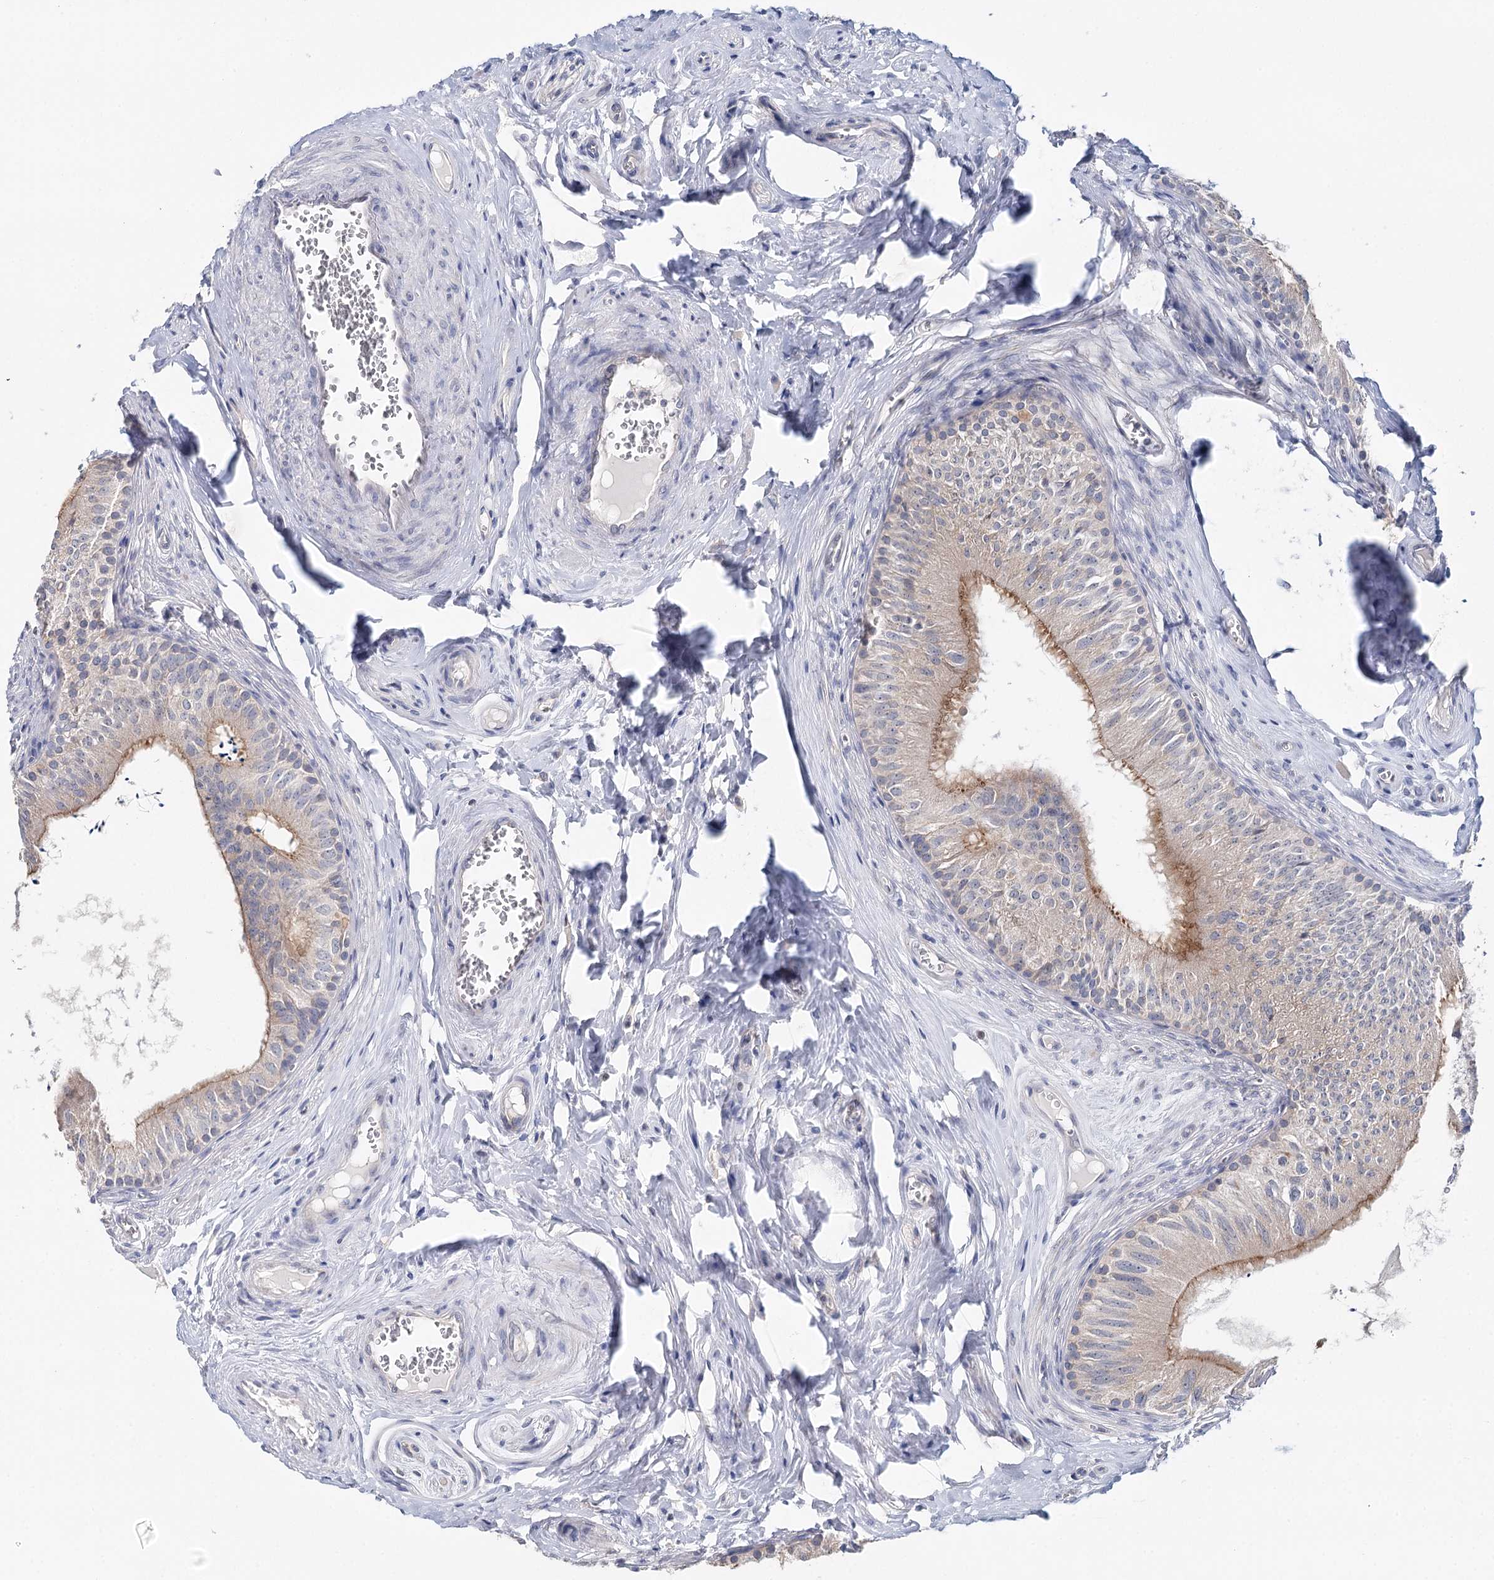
{"staining": {"intensity": "moderate", "quantity": "<25%", "location": "cytoplasmic/membranous"}, "tissue": "epididymis", "cell_type": "Glandular cells", "image_type": "normal", "snomed": [{"axis": "morphology", "description": "Normal tissue, NOS"}, {"axis": "topography", "description": "Epididymis"}], "caption": "The photomicrograph exhibits a brown stain indicating the presence of a protein in the cytoplasmic/membranous of glandular cells in epididymis.", "gene": "DAPK1", "patient": {"sex": "male", "age": 46}}